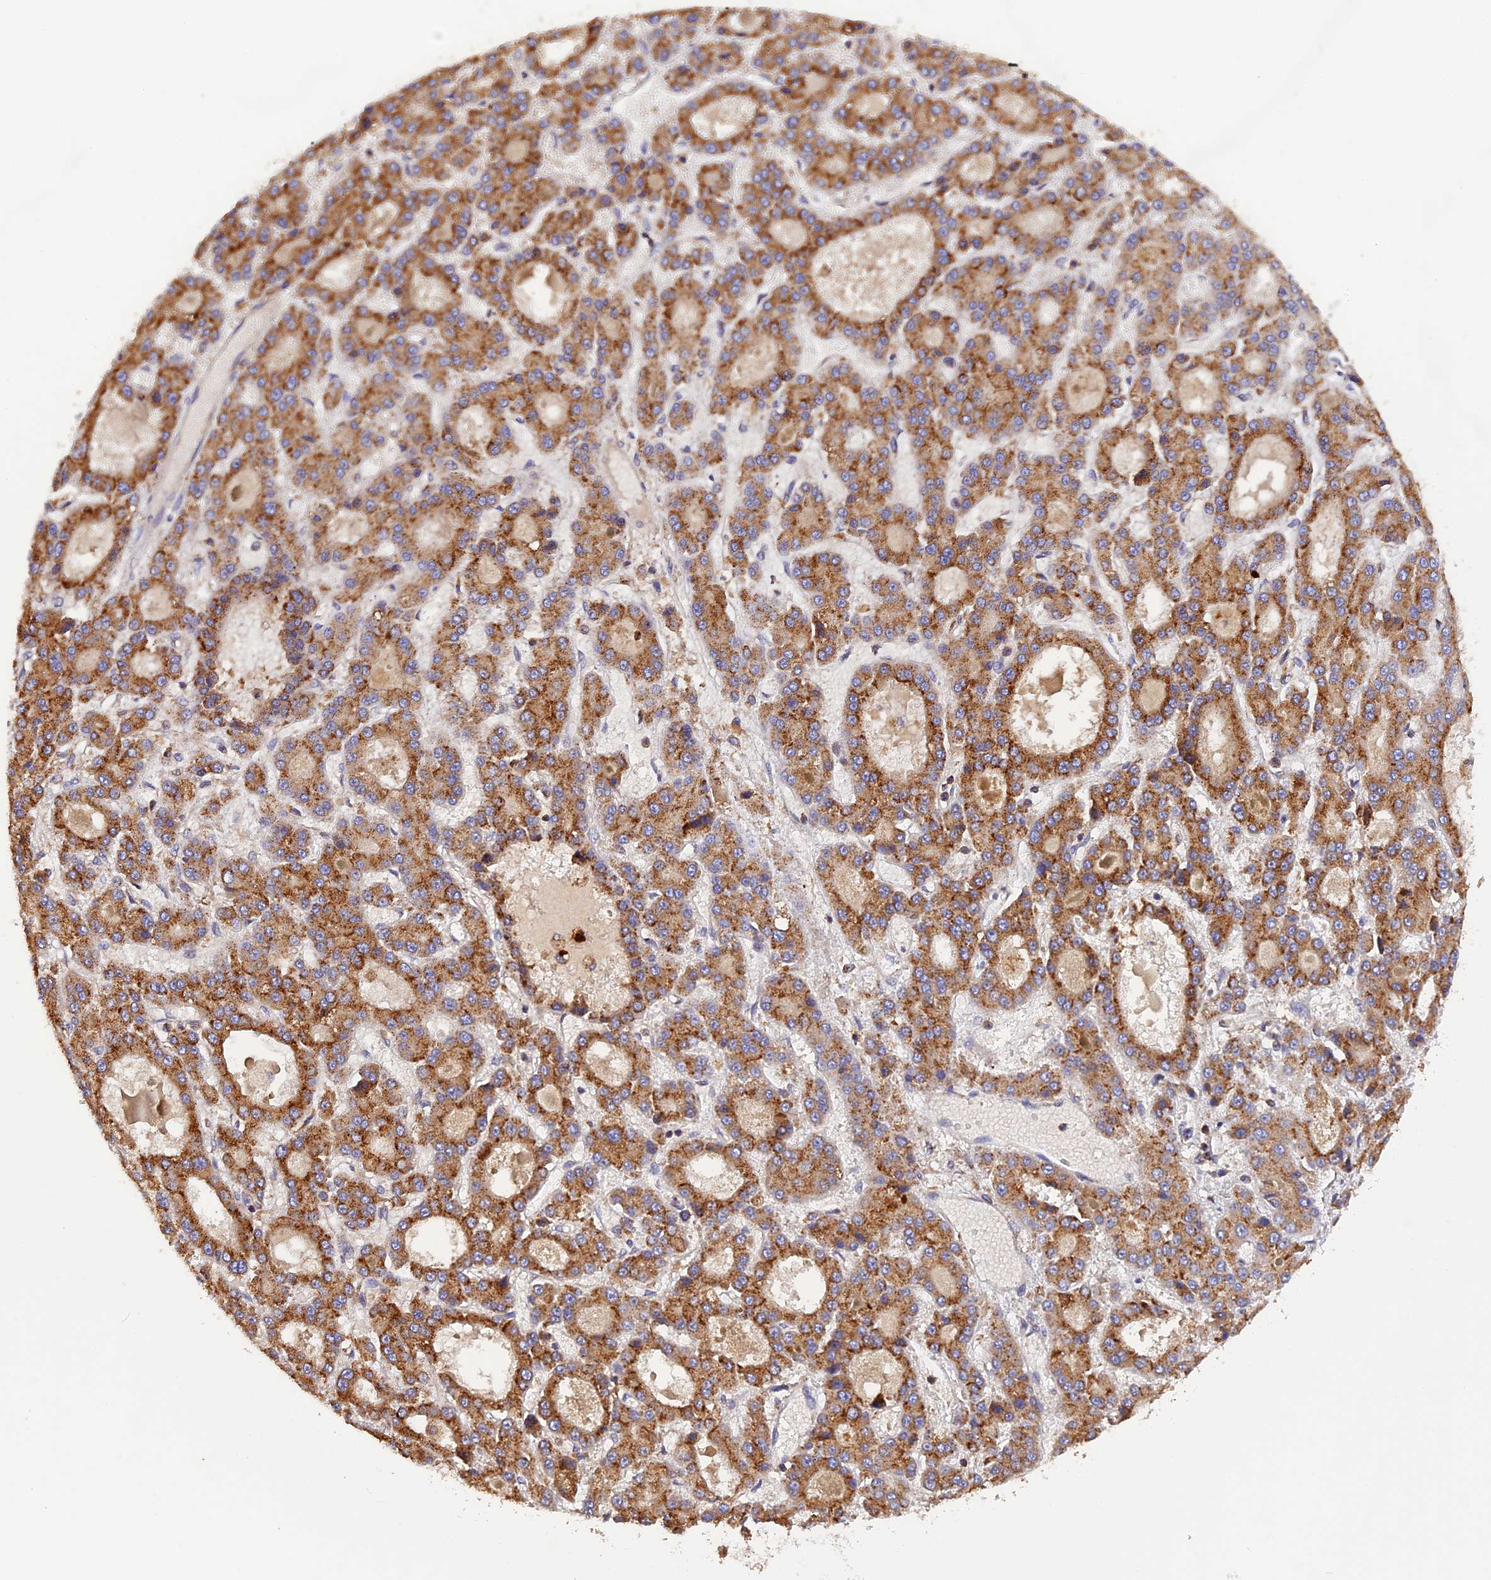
{"staining": {"intensity": "strong", "quantity": ">75%", "location": "cytoplasmic/membranous"}, "tissue": "liver cancer", "cell_type": "Tumor cells", "image_type": "cancer", "snomed": [{"axis": "morphology", "description": "Carcinoma, Hepatocellular, NOS"}, {"axis": "topography", "description": "Liver"}], "caption": "This image displays immunohistochemistry staining of hepatocellular carcinoma (liver), with high strong cytoplasmic/membranous expression in approximately >75% of tumor cells.", "gene": "PEX3", "patient": {"sex": "male", "age": 70}}